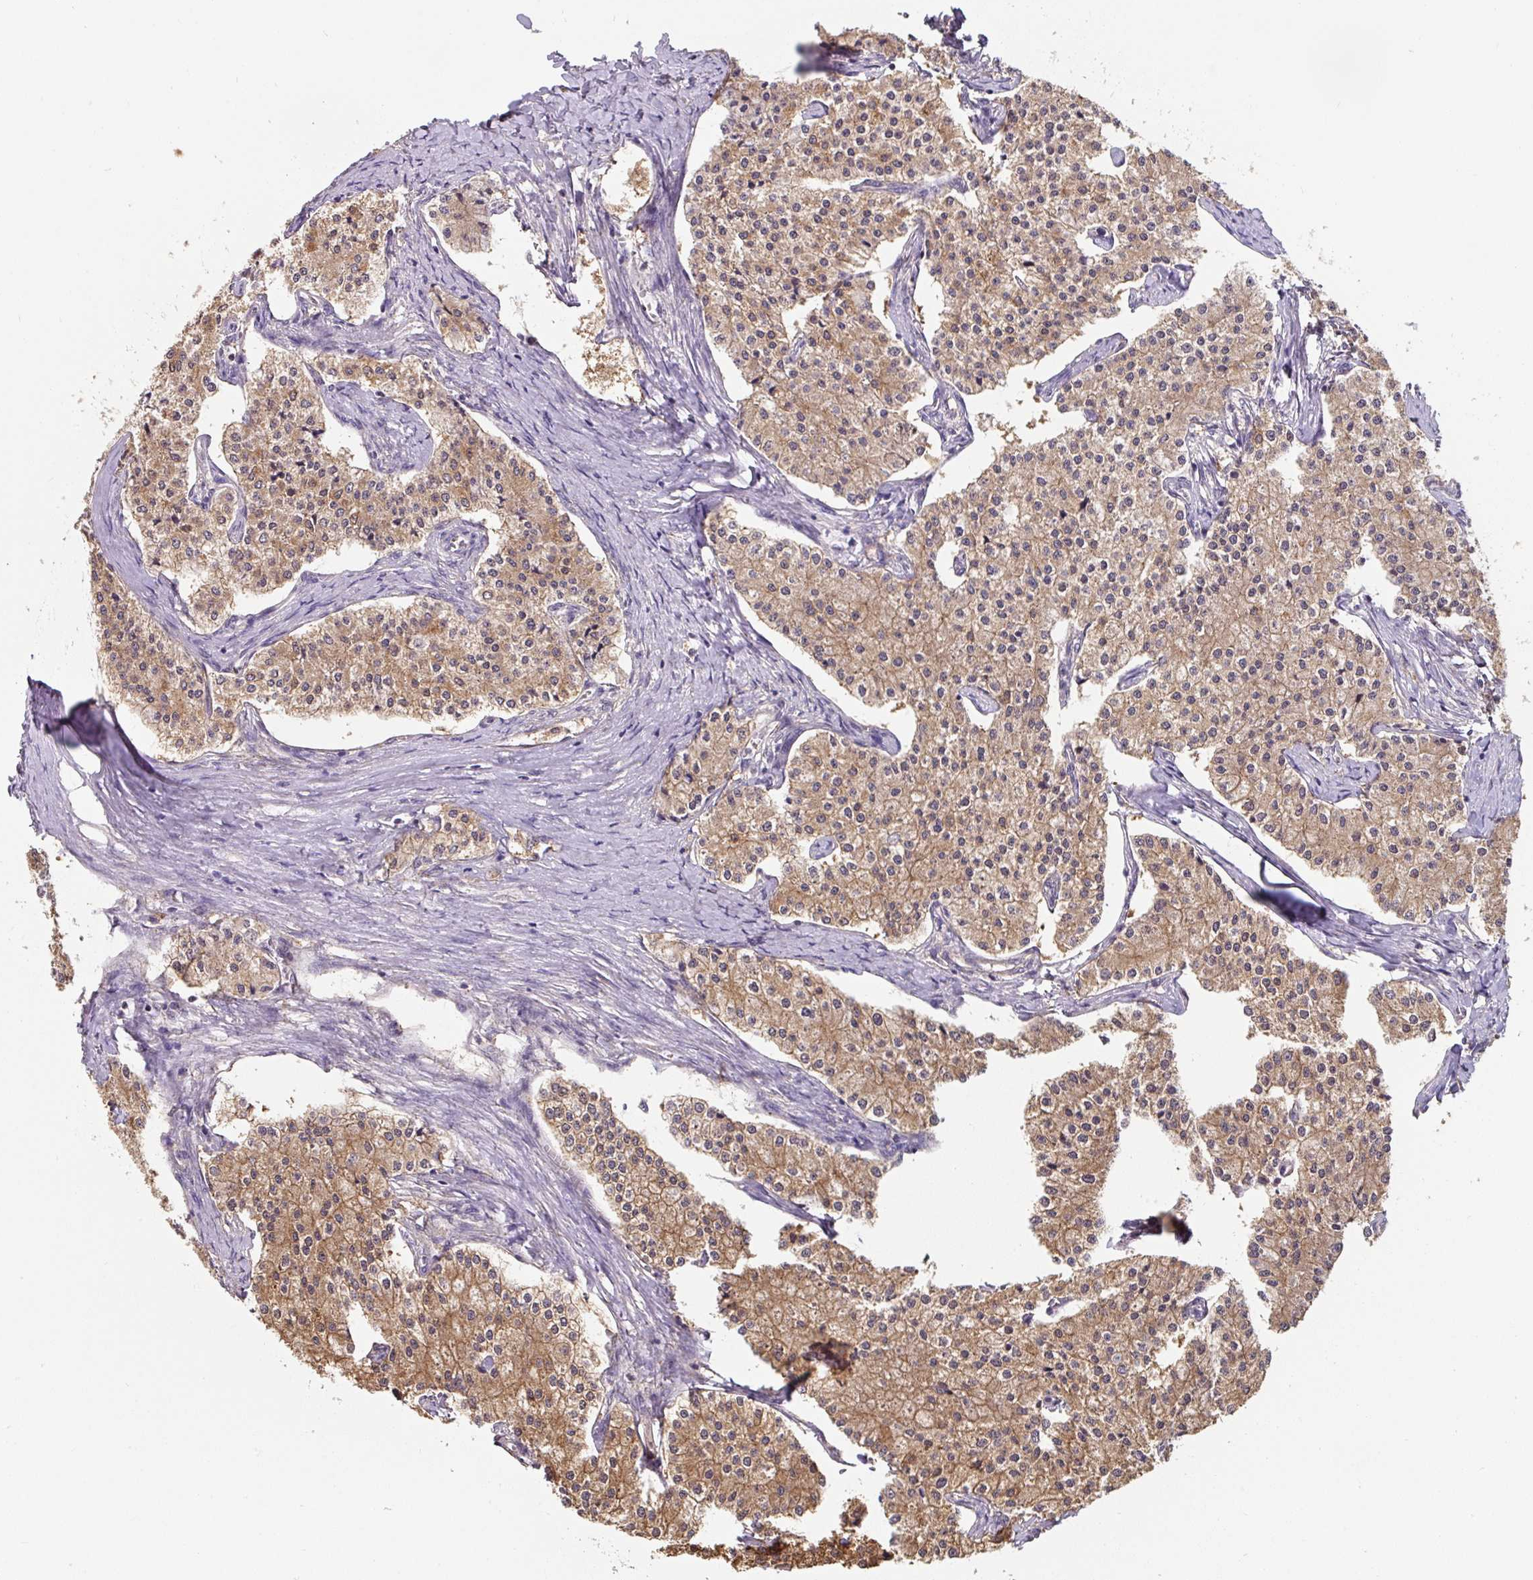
{"staining": {"intensity": "moderate", "quantity": ">75%", "location": "cytoplasmic/membranous"}, "tissue": "carcinoid", "cell_type": "Tumor cells", "image_type": "cancer", "snomed": [{"axis": "morphology", "description": "Carcinoid, malignant, NOS"}, {"axis": "topography", "description": "Colon"}], "caption": "Carcinoid (malignant) was stained to show a protein in brown. There is medium levels of moderate cytoplasmic/membranous positivity in about >75% of tumor cells.", "gene": "ST13", "patient": {"sex": "female", "age": 52}}